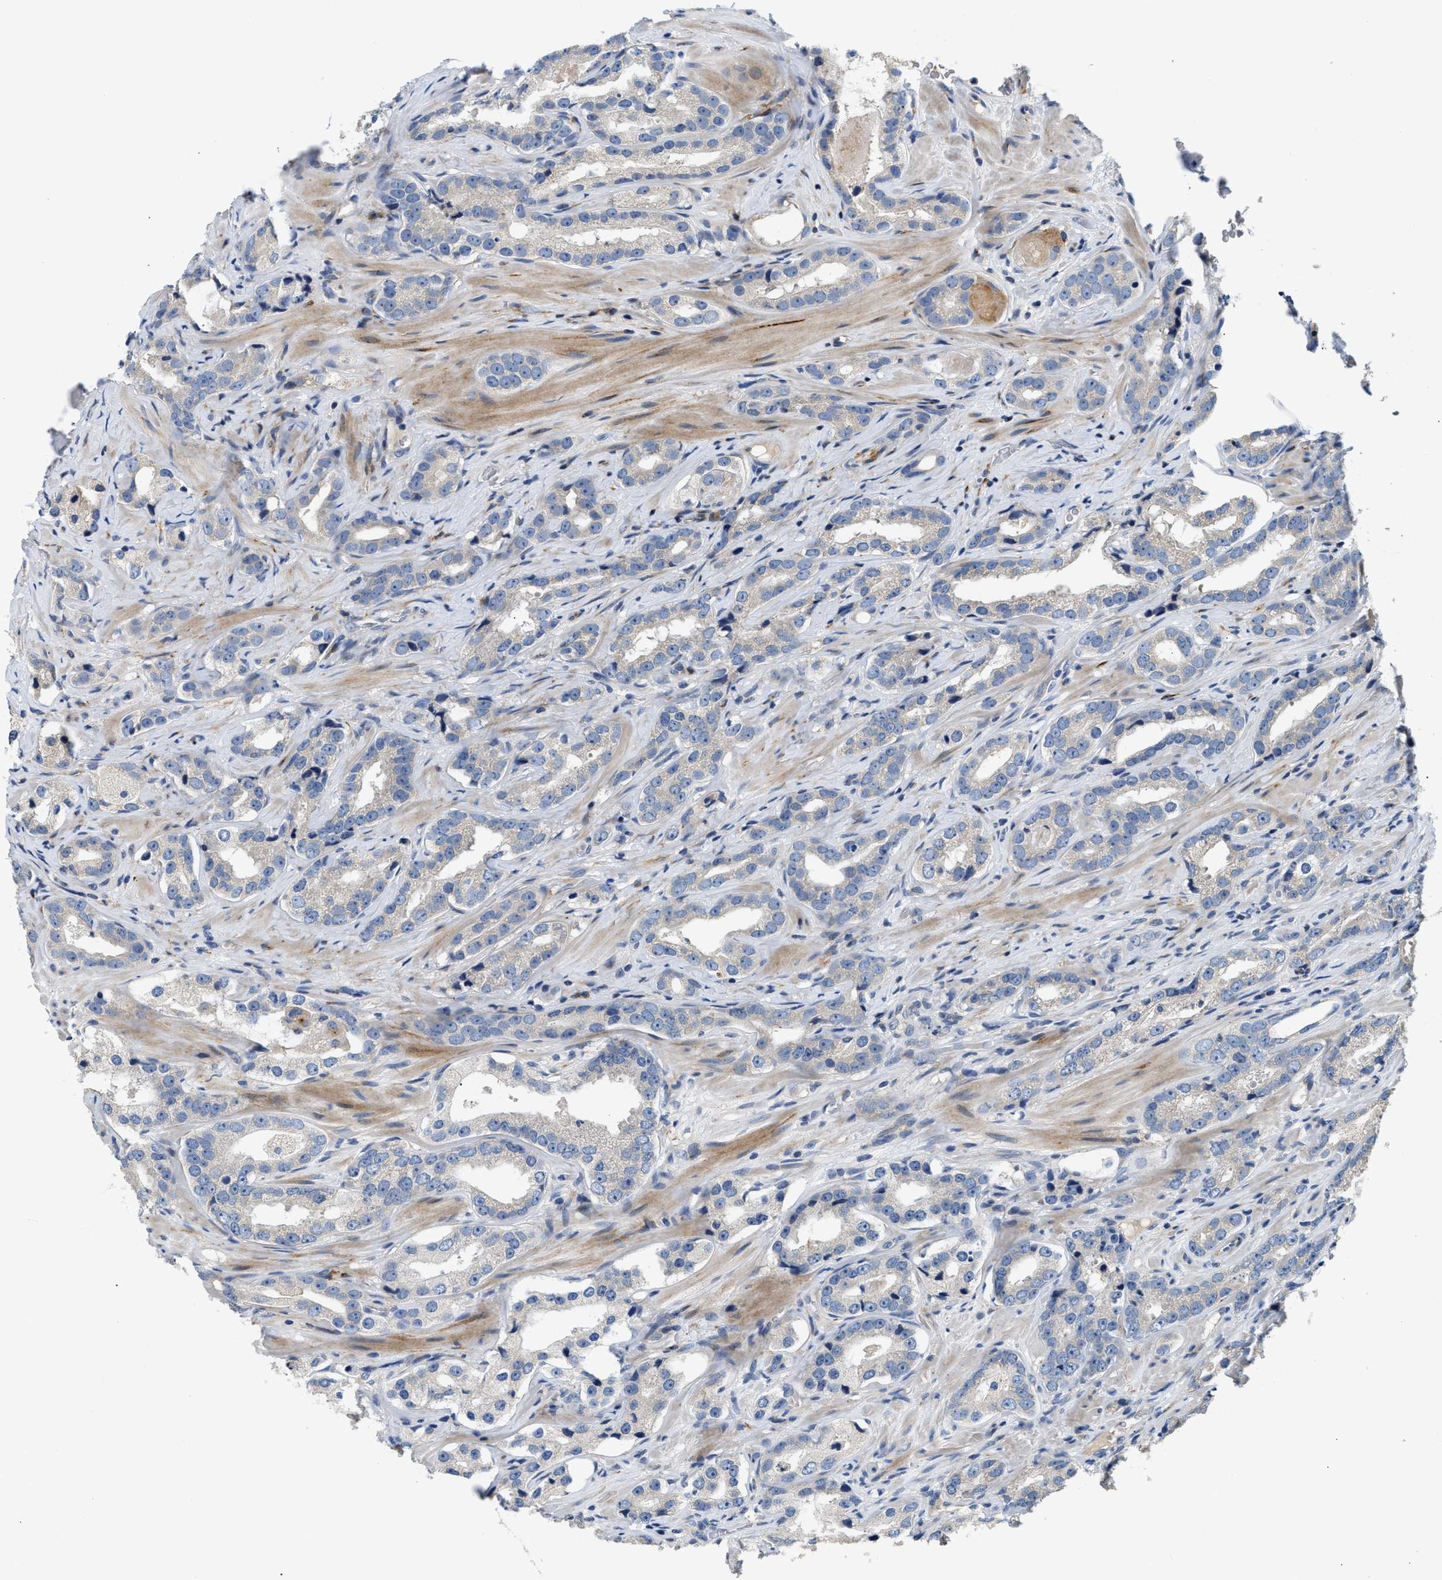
{"staining": {"intensity": "negative", "quantity": "none", "location": "none"}, "tissue": "prostate cancer", "cell_type": "Tumor cells", "image_type": "cancer", "snomed": [{"axis": "morphology", "description": "Adenocarcinoma, High grade"}, {"axis": "topography", "description": "Prostate"}], "caption": "High magnification brightfield microscopy of high-grade adenocarcinoma (prostate) stained with DAB (brown) and counterstained with hematoxylin (blue): tumor cells show no significant positivity.", "gene": "IL17RC", "patient": {"sex": "male", "age": 63}}